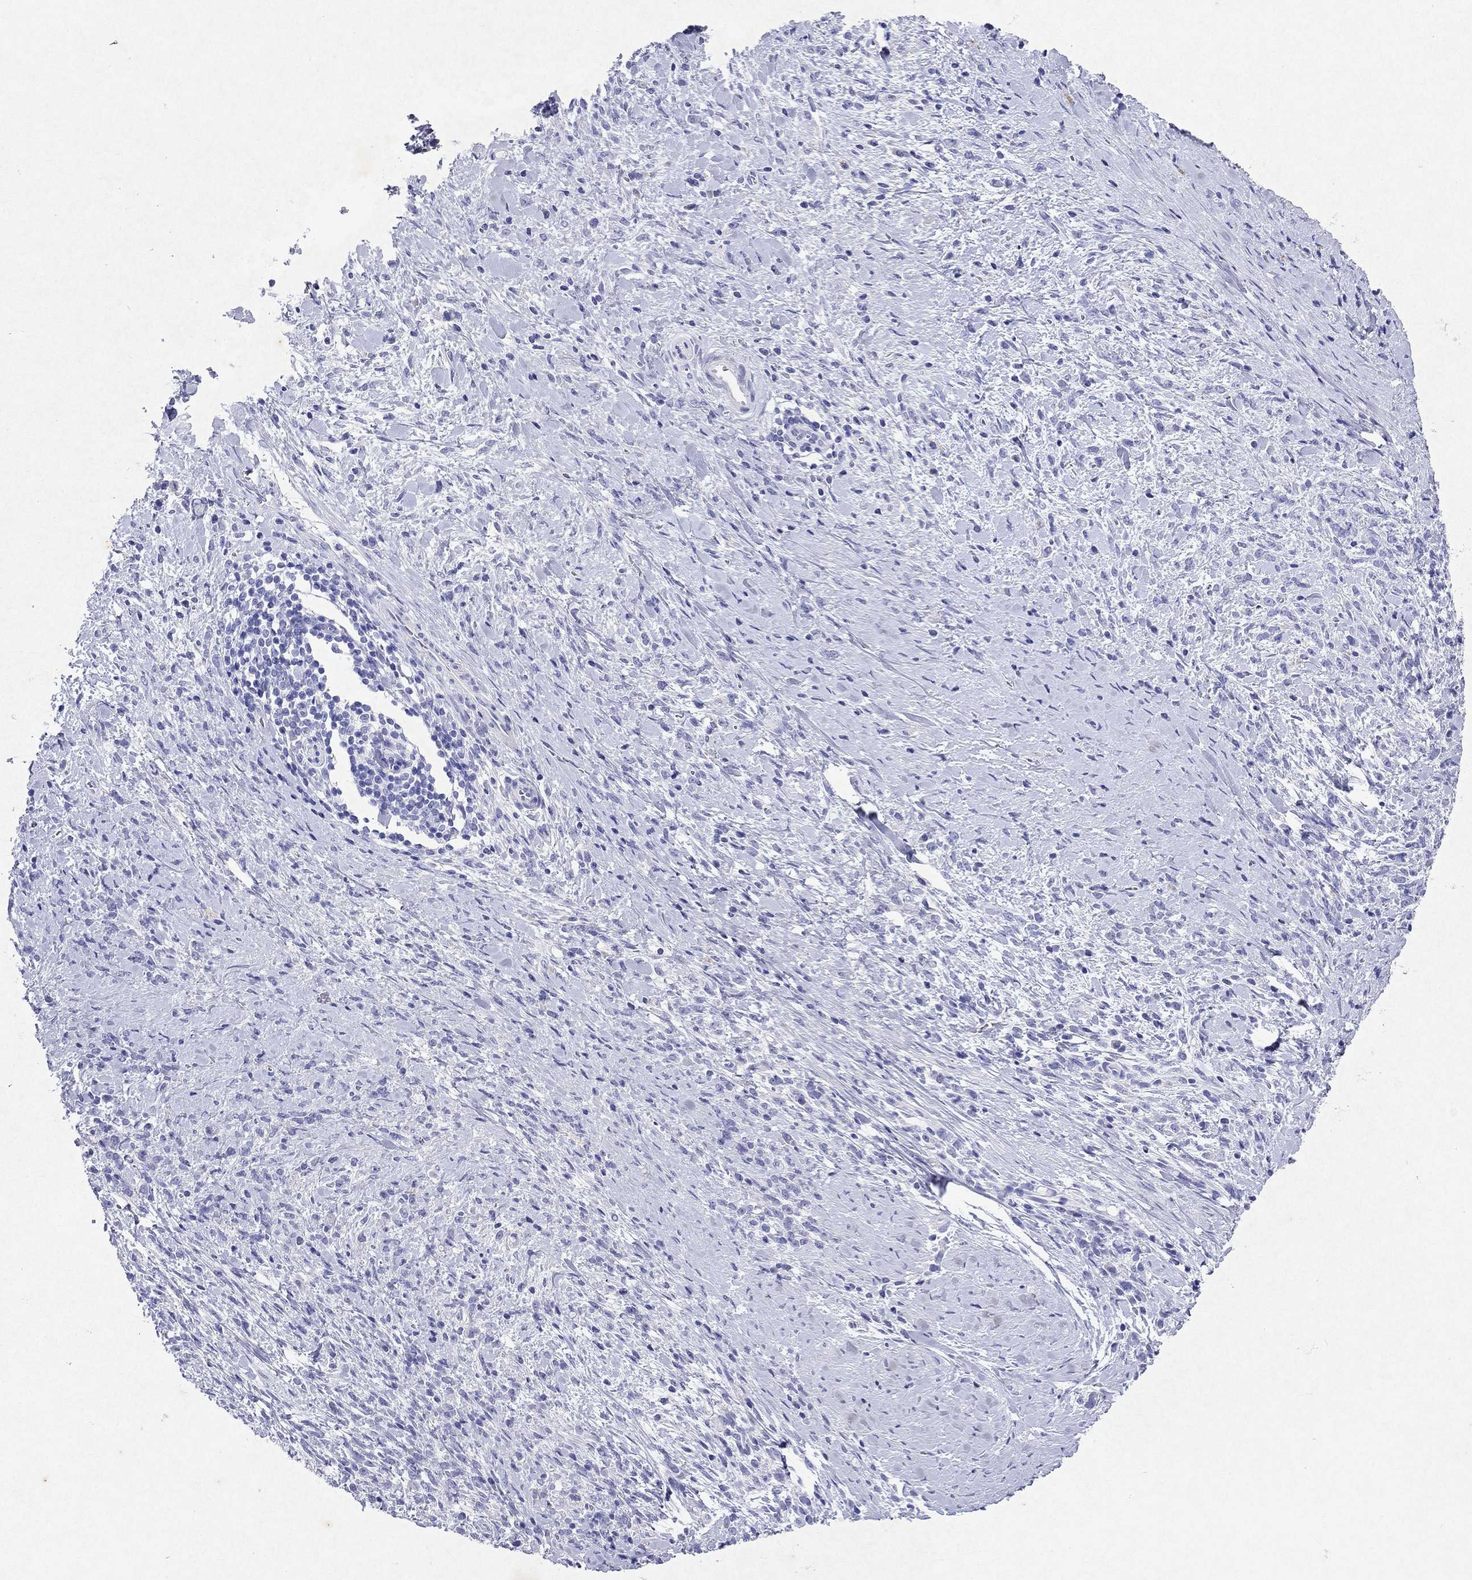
{"staining": {"intensity": "negative", "quantity": "none", "location": "none"}, "tissue": "stomach cancer", "cell_type": "Tumor cells", "image_type": "cancer", "snomed": [{"axis": "morphology", "description": "Adenocarcinoma, NOS"}, {"axis": "topography", "description": "Stomach"}], "caption": "Protein analysis of stomach adenocarcinoma reveals no significant positivity in tumor cells.", "gene": "ARMC12", "patient": {"sex": "female", "age": 57}}